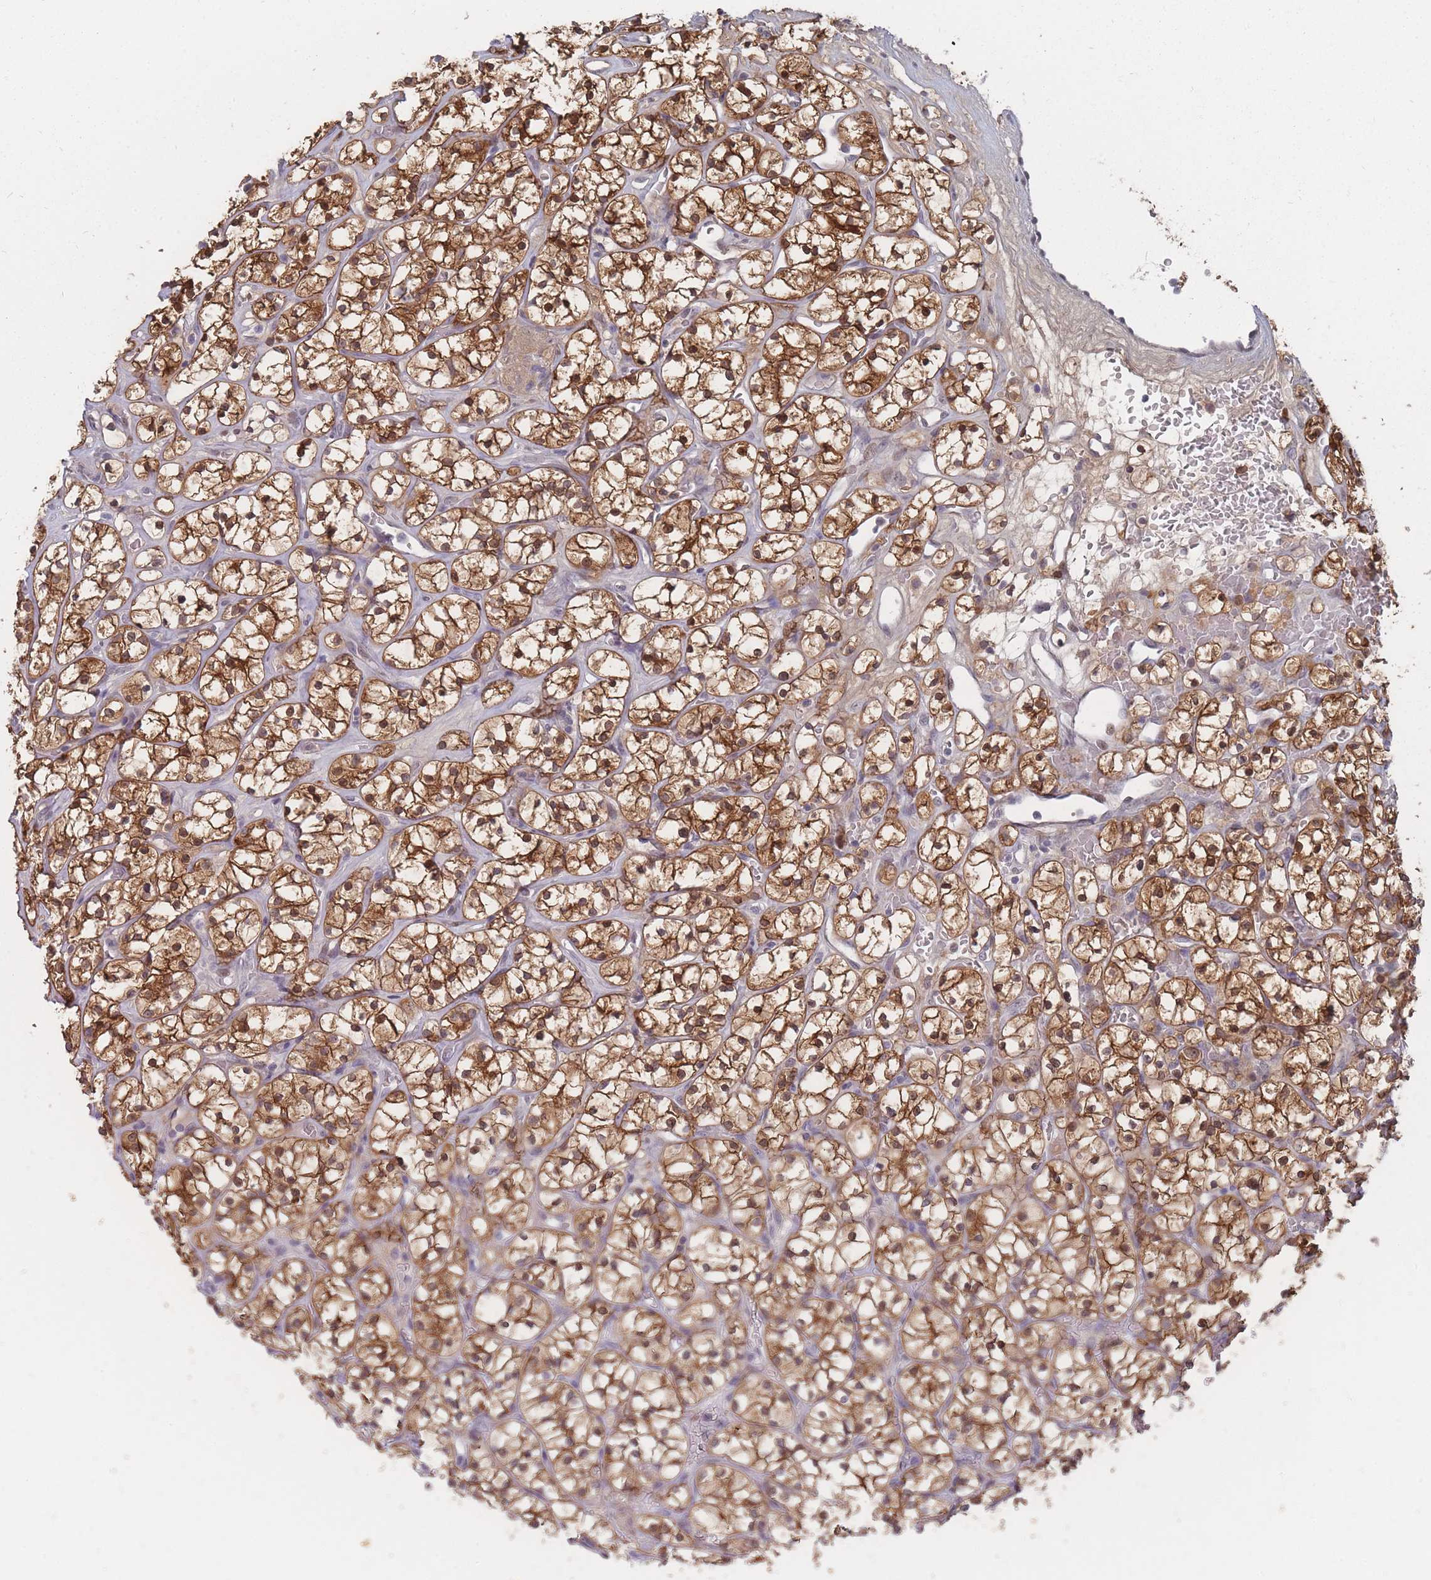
{"staining": {"intensity": "strong", "quantity": ">75%", "location": "cytoplasmic/membranous,nuclear"}, "tissue": "renal cancer", "cell_type": "Tumor cells", "image_type": "cancer", "snomed": [{"axis": "morphology", "description": "Adenocarcinoma, NOS"}, {"axis": "topography", "description": "Kidney"}], "caption": "Protein positivity by immunohistochemistry displays strong cytoplasmic/membranous and nuclear positivity in approximately >75% of tumor cells in adenocarcinoma (renal). (Stains: DAB (3,3'-diaminobenzidine) in brown, nuclei in blue, Microscopy: brightfield microscopy at high magnification).", "gene": "GINS1", "patient": {"sex": "female", "age": 64}}